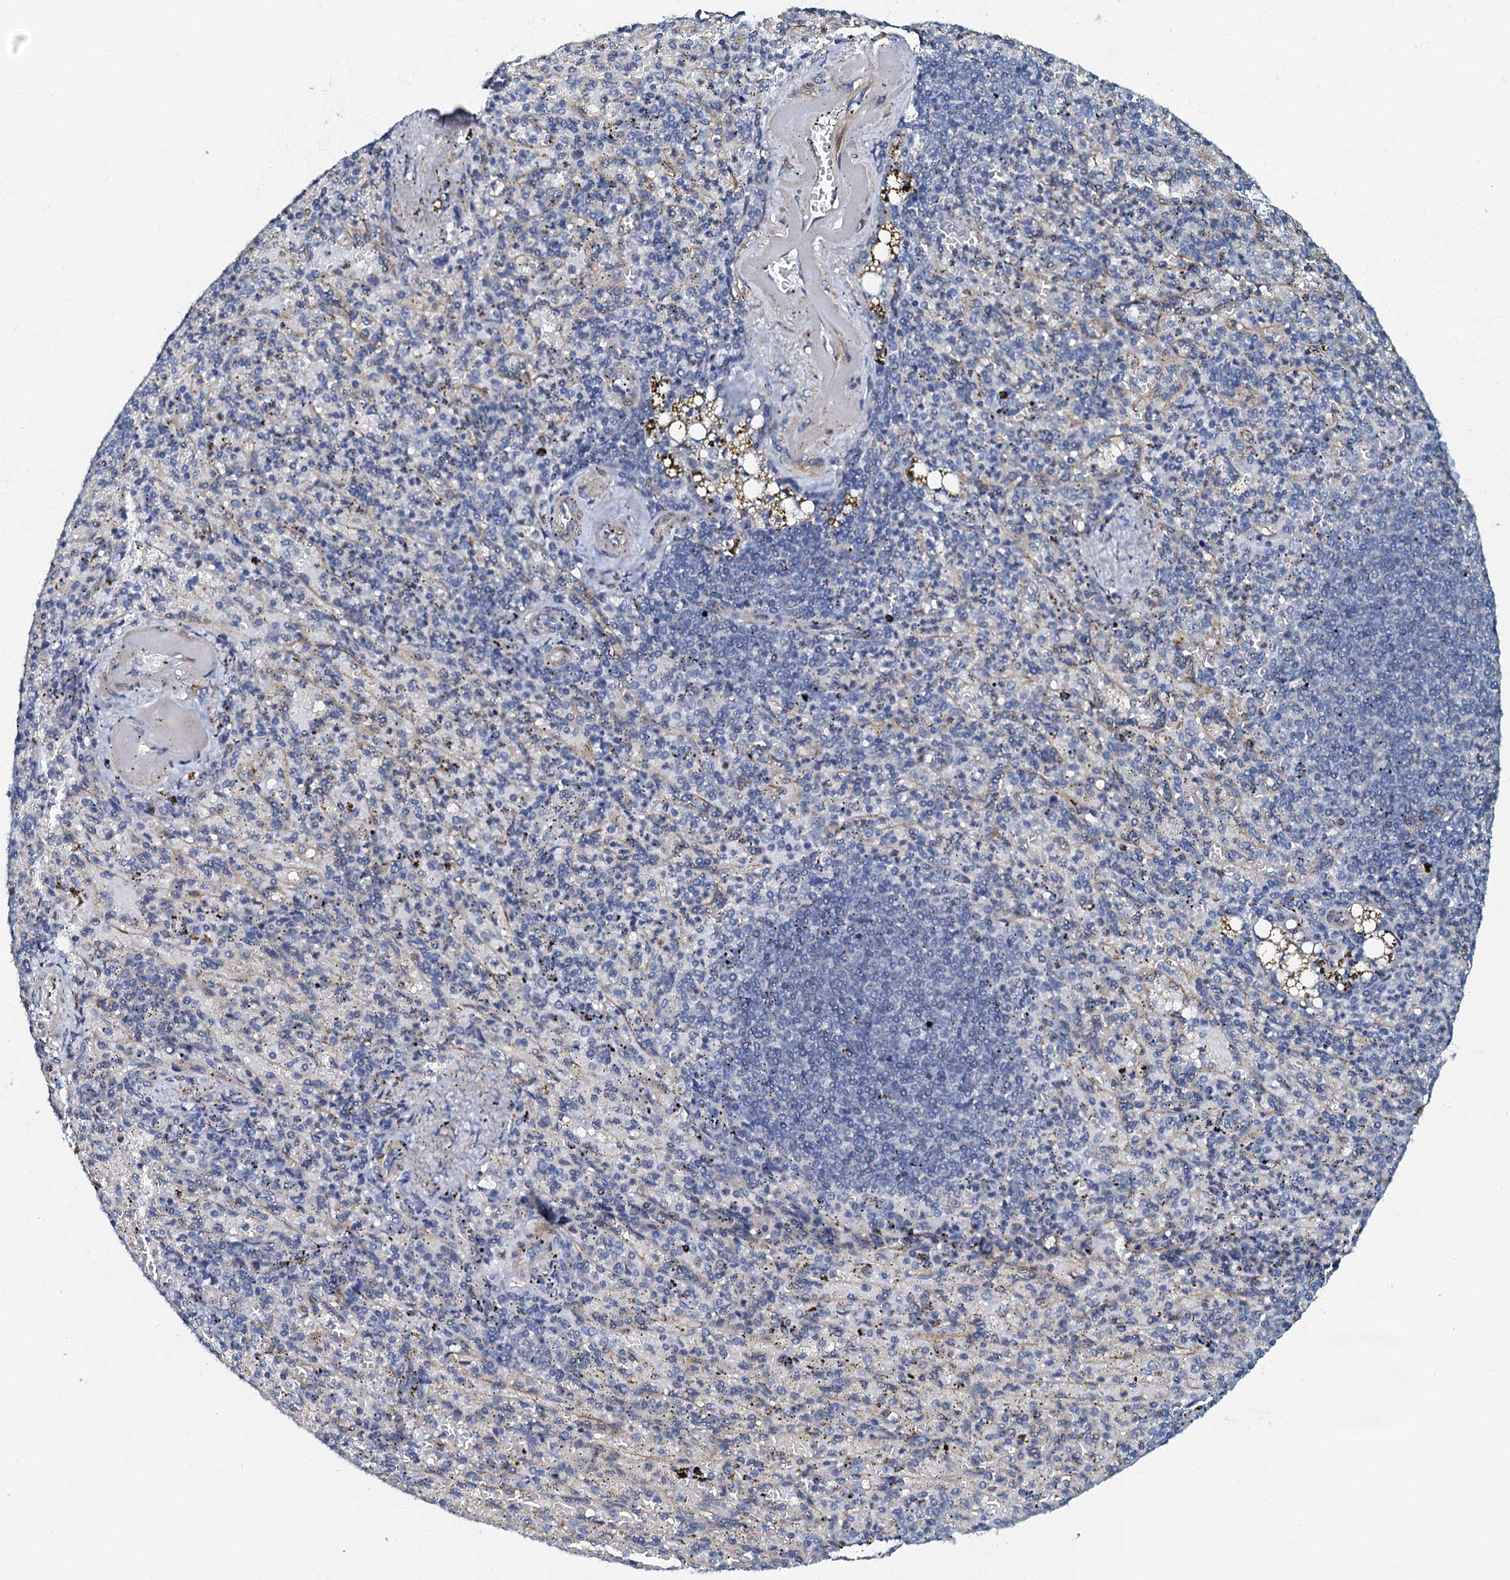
{"staining": {"intensity": "negative", "quantity": "none", "location": "none"}, "tissue": "spleen", "cell_type": "Cells in red pulp", "image_type": "normal", "snomed": [{"axis": "morphology", "description": "Normal tissue, NOS"}, {"axis": "topography", "description": "Spleen"}], "caption": "Immunohistochemistry photomicrograph of normal human spleen stained for a protein (brown), which exhibits no expression in cells in red pulp.", "gene": "OLAH", "patient": {"sex": "female", "age": 74}}